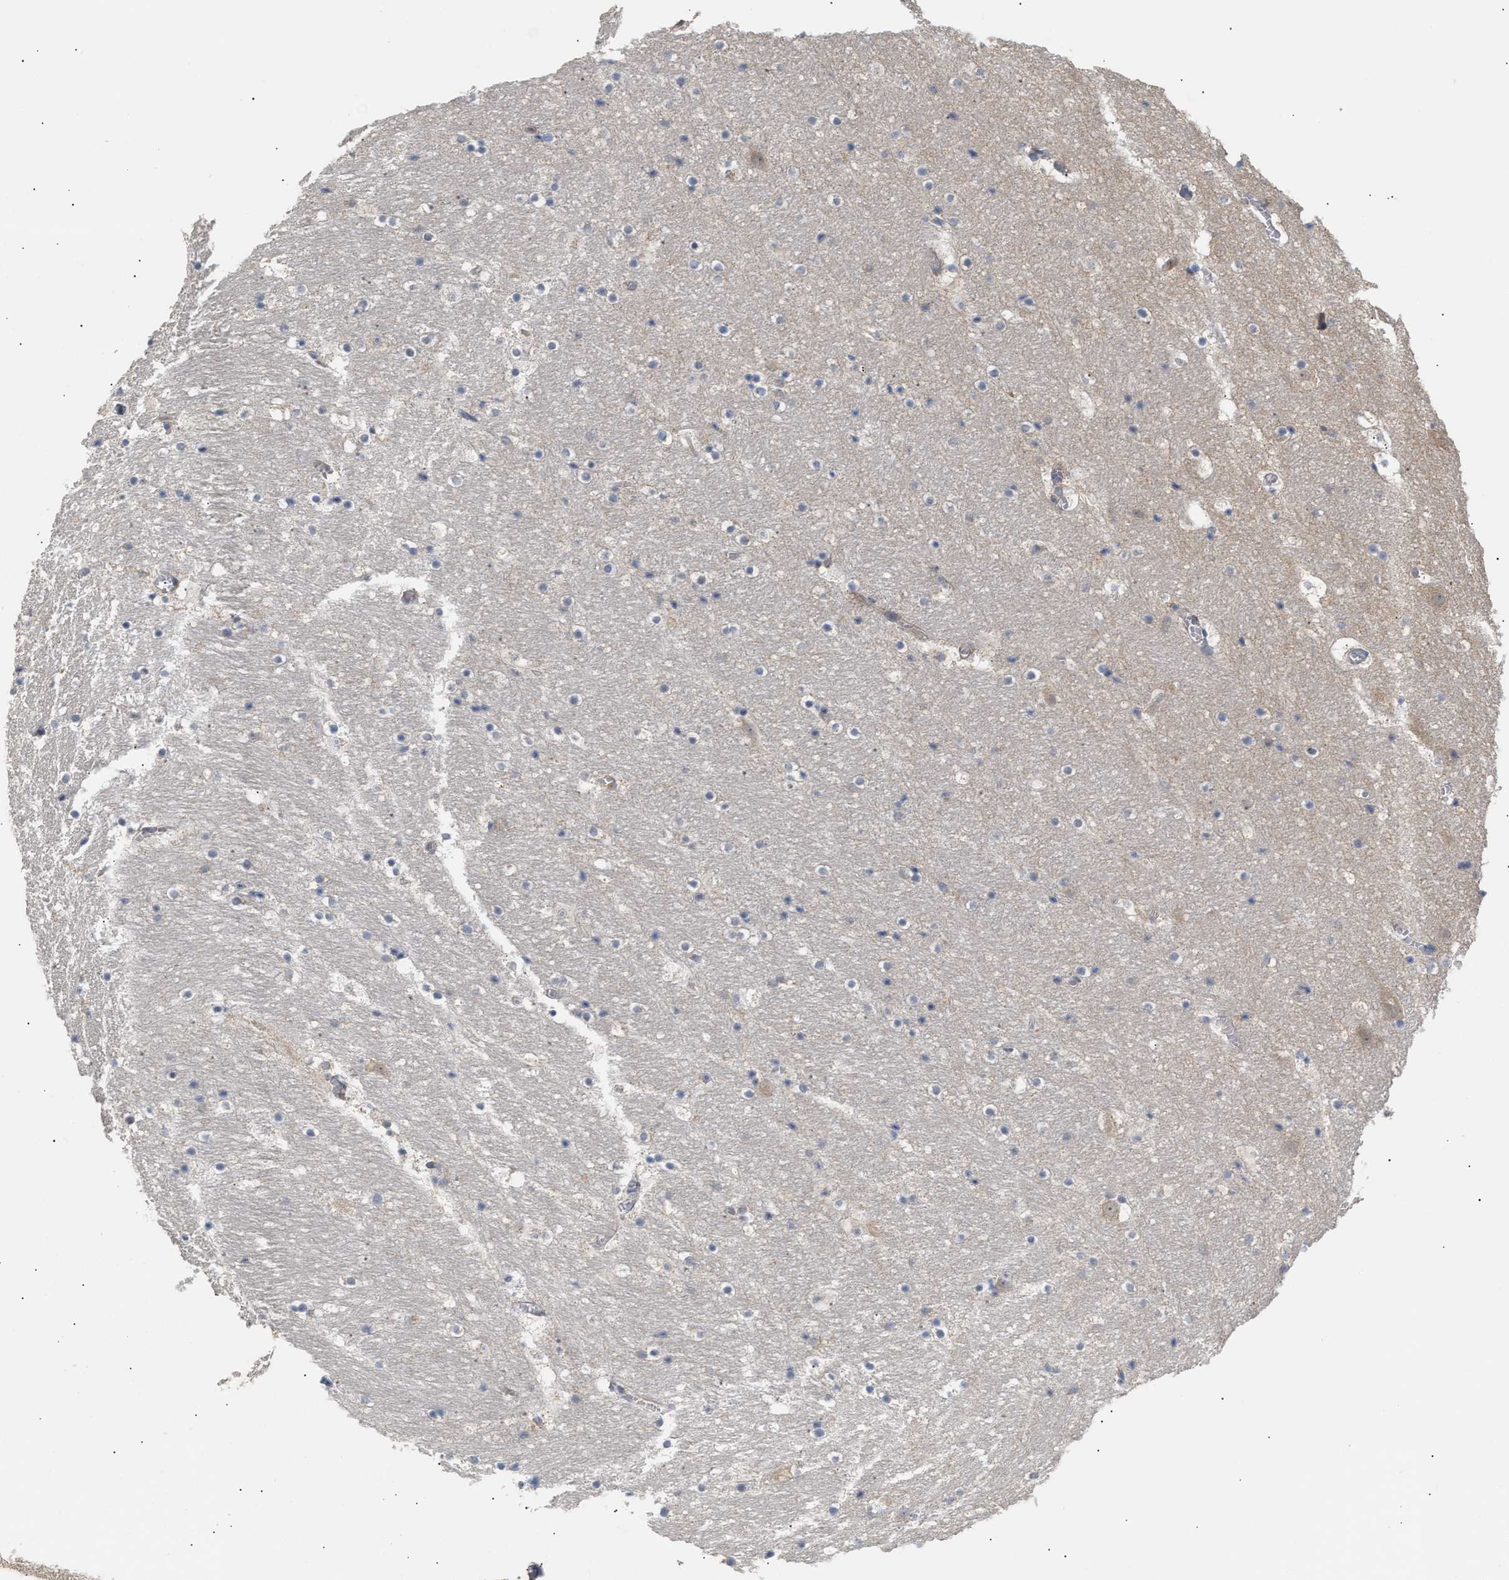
{"staining": {"intensity": "weak", "quantity": "<25%", "location": "cytoplasmic/membranous"}, "tissue": "hippocampus", "cell_type": "Glial cells", "image_type": "normal", "snomed": [{"axis": "morphology", "description": "Normal tissue, NOS"}, {"axis": "topography", "description": "Hippocampus"}], "caption": "This histopathology image is of normal hippocampus stained with IHC to label a protein in brown with the nuclei are counter-stained blue. There is no staining in glial cells.", "gene": "DBNL", "patient": {"sex": "male", "age": 45}}